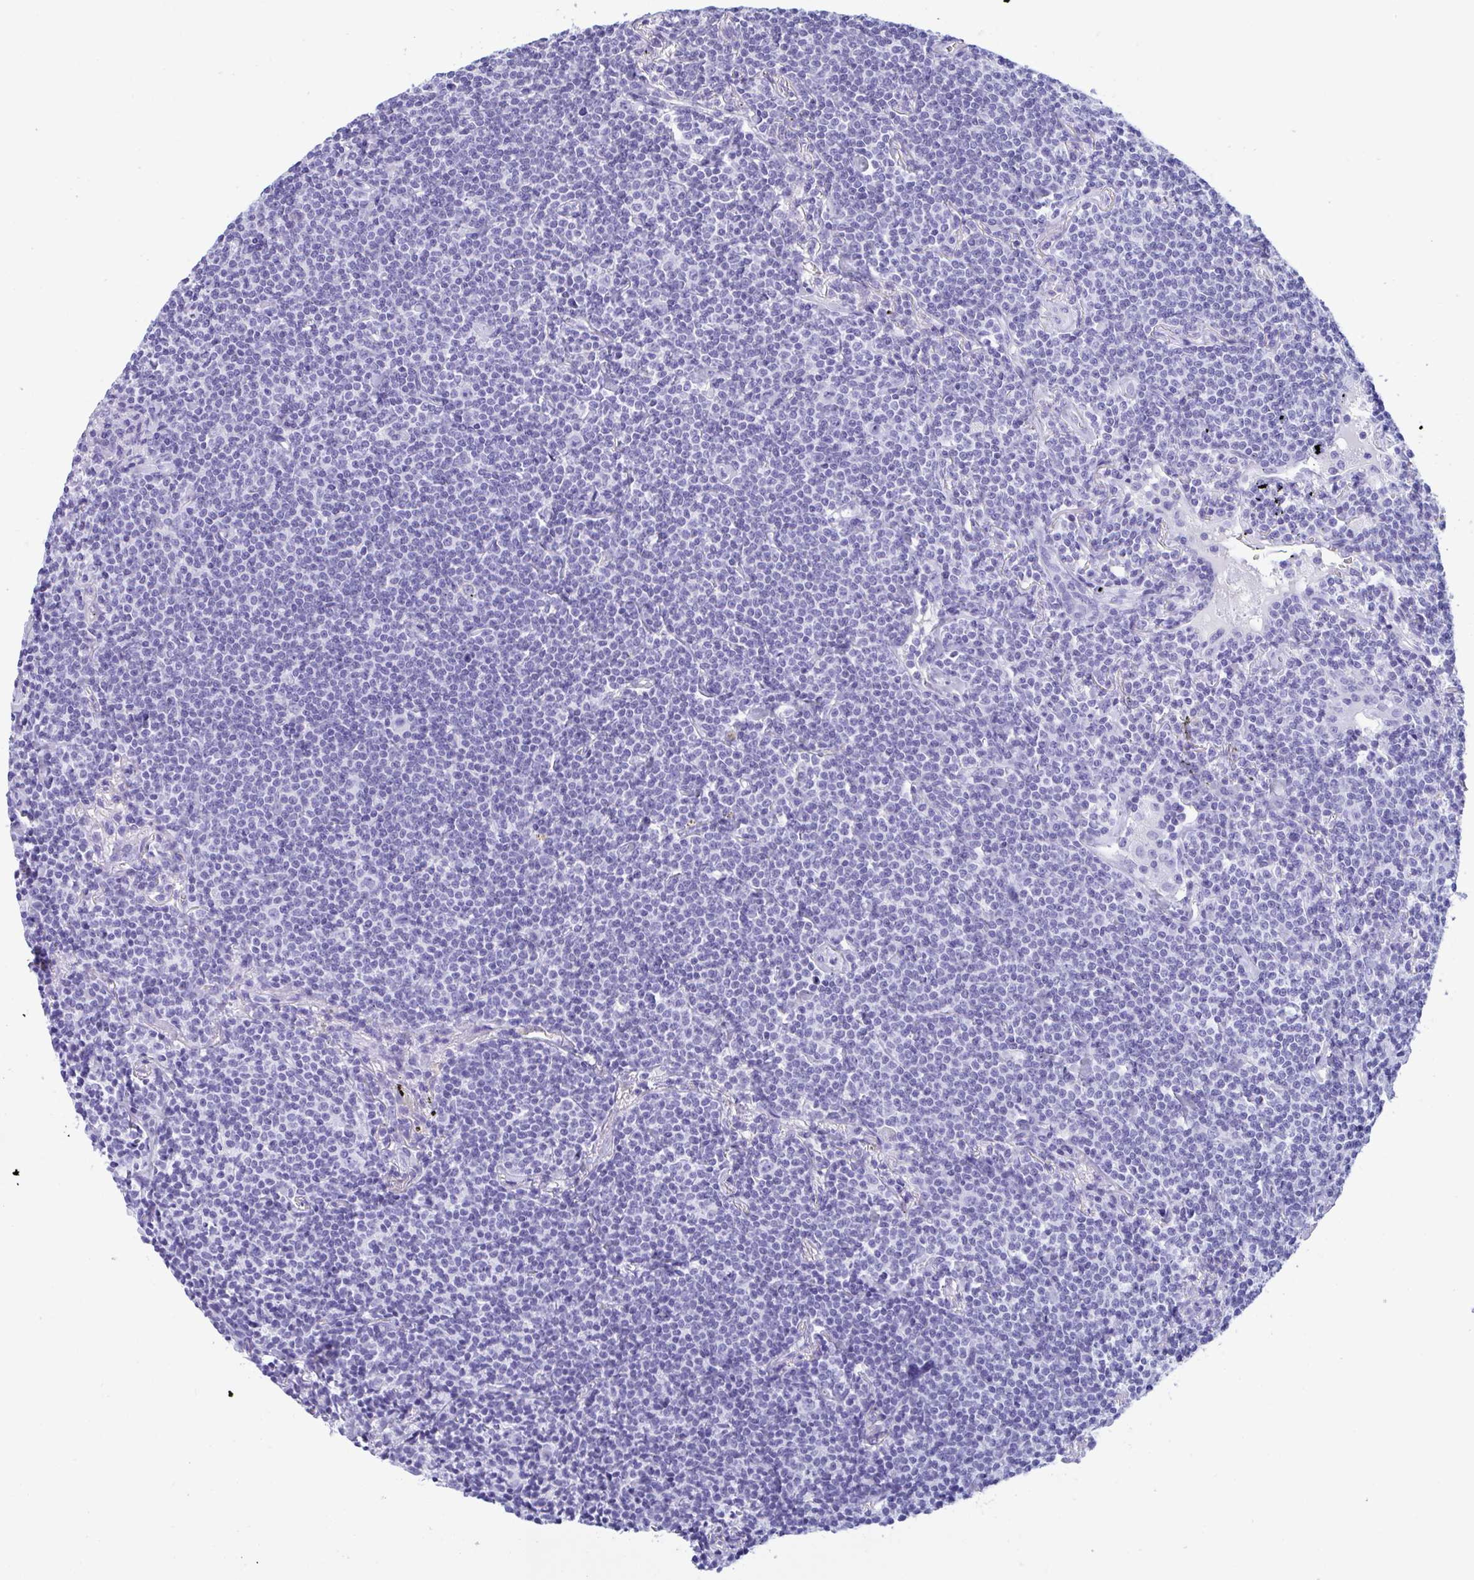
{"staining": {"intensity": "negative", "quantity": "none", "location": "none"}, "tissue": "lymphoma", "cell_type": "Tumor cells", "image_type": "cancer", "snomed": [{"axis": "morphology", "description": "Malignant lymphoma, non-Hodgkin's type, Low grade"}, {"axis": "topography", "description": "Lung"}], "caption": "High magnification brightfield microscopy of malignant lymphoma, non-Hodgkin's type (low-grade) stained with DAB (brown) and counterstained with hematoxylin (blue): tumor cells show no significant expression.", "gene": "ZNF850", "patient": {"sex": "female", "age": 71}}